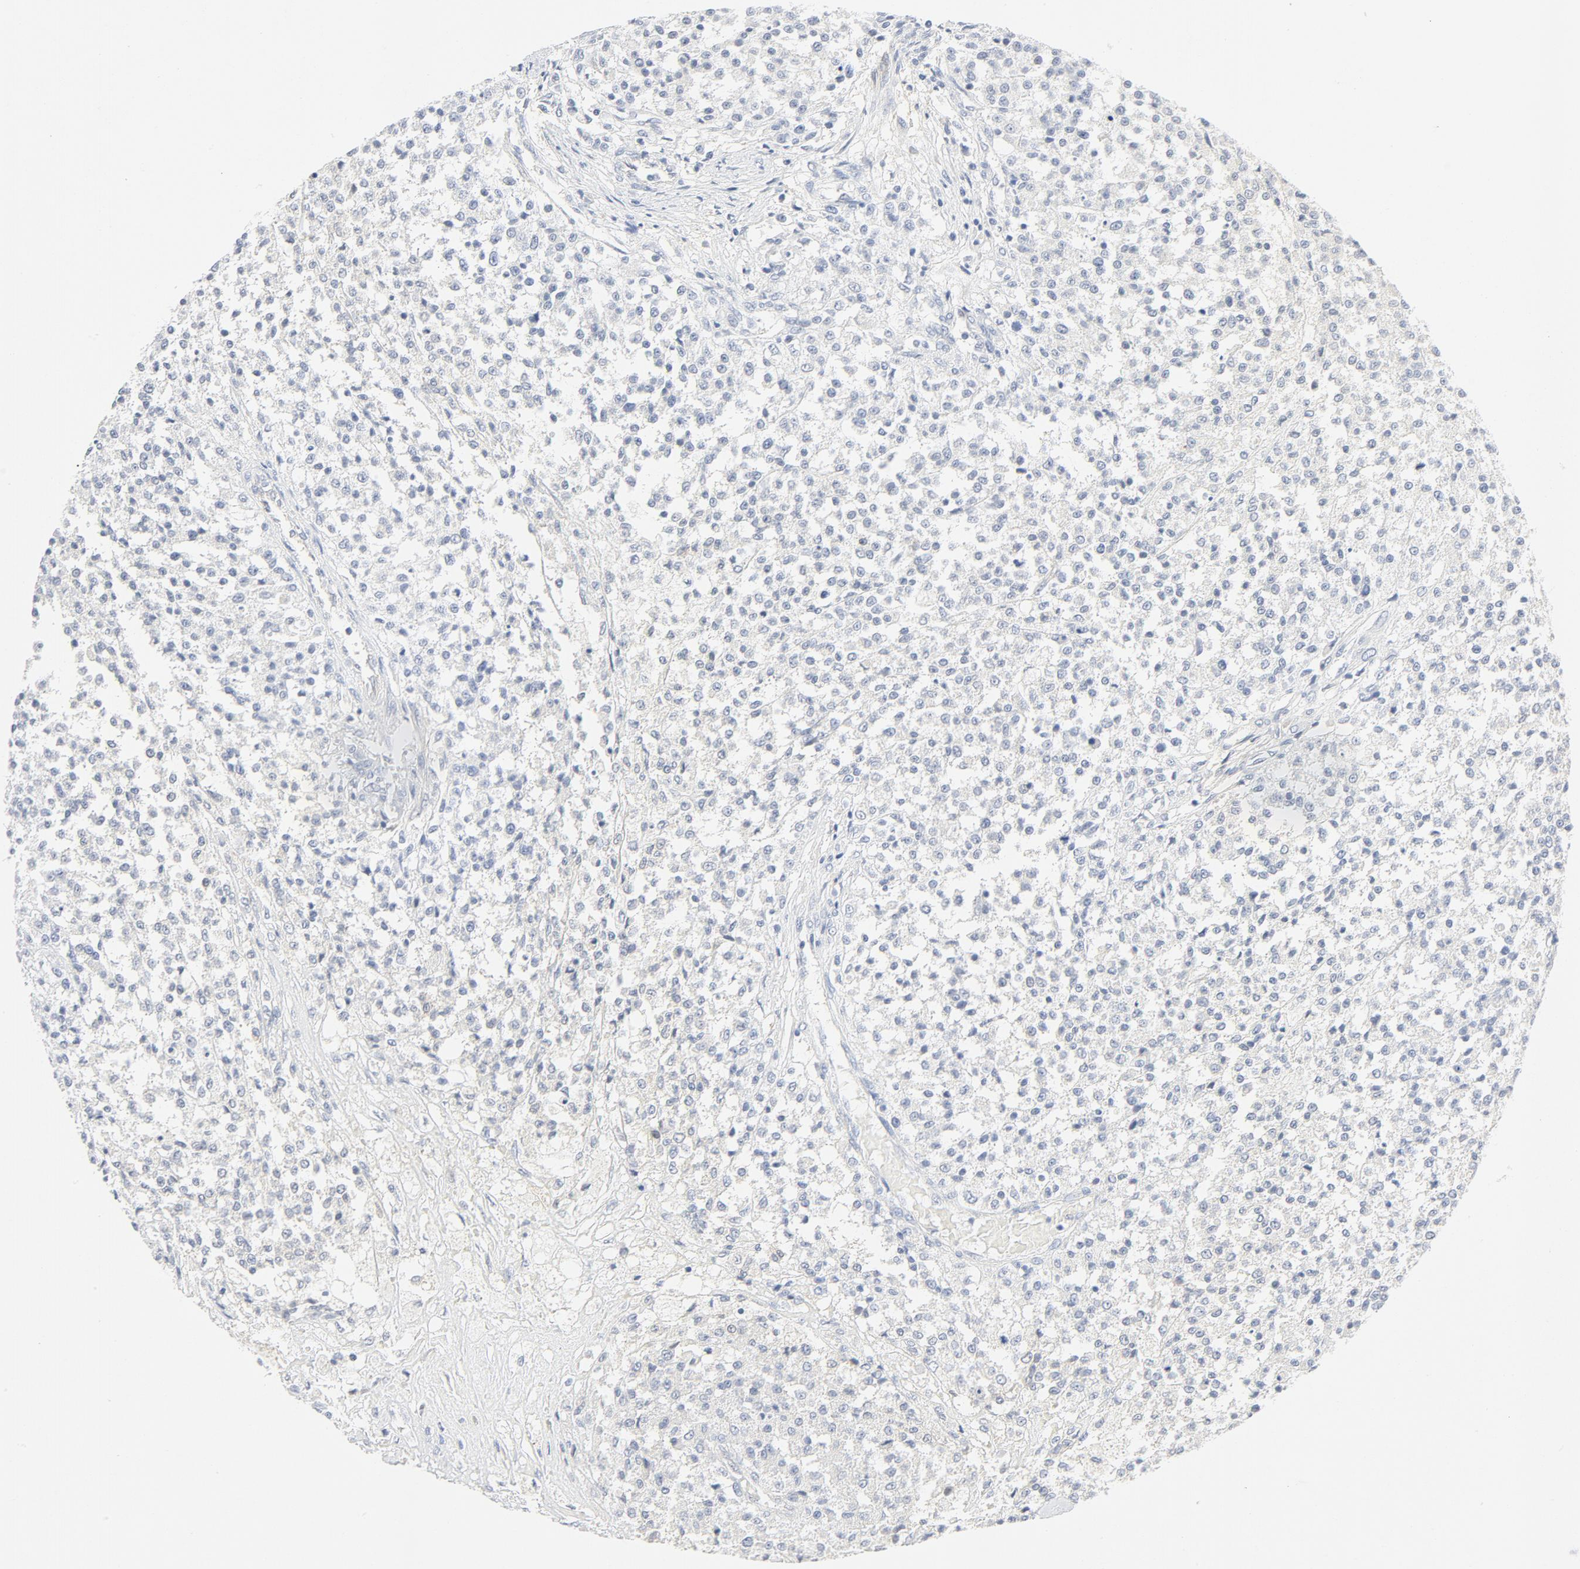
{"staining": {"intensity": "negative", "quantity": "none", "location": "none"}, "tissue": "testis cancer", "cell_type": "Tumor cells", "image_type": "cancer", "snomed": [{"axis": "morphology", "description": "Seminoma, NOS"}, {"axis": "topography", "description": "Testis"}], "caption": "Immunohistochemistry (IHC) histopathology image of neoplastic tissue: human testis cancer stained with DAB (3,3'-diaminobenzidine) demonstrates no significant protein staining in tumor cells.", "gene": "PGM1", "patient": {"sex": "male", "age": 59}}